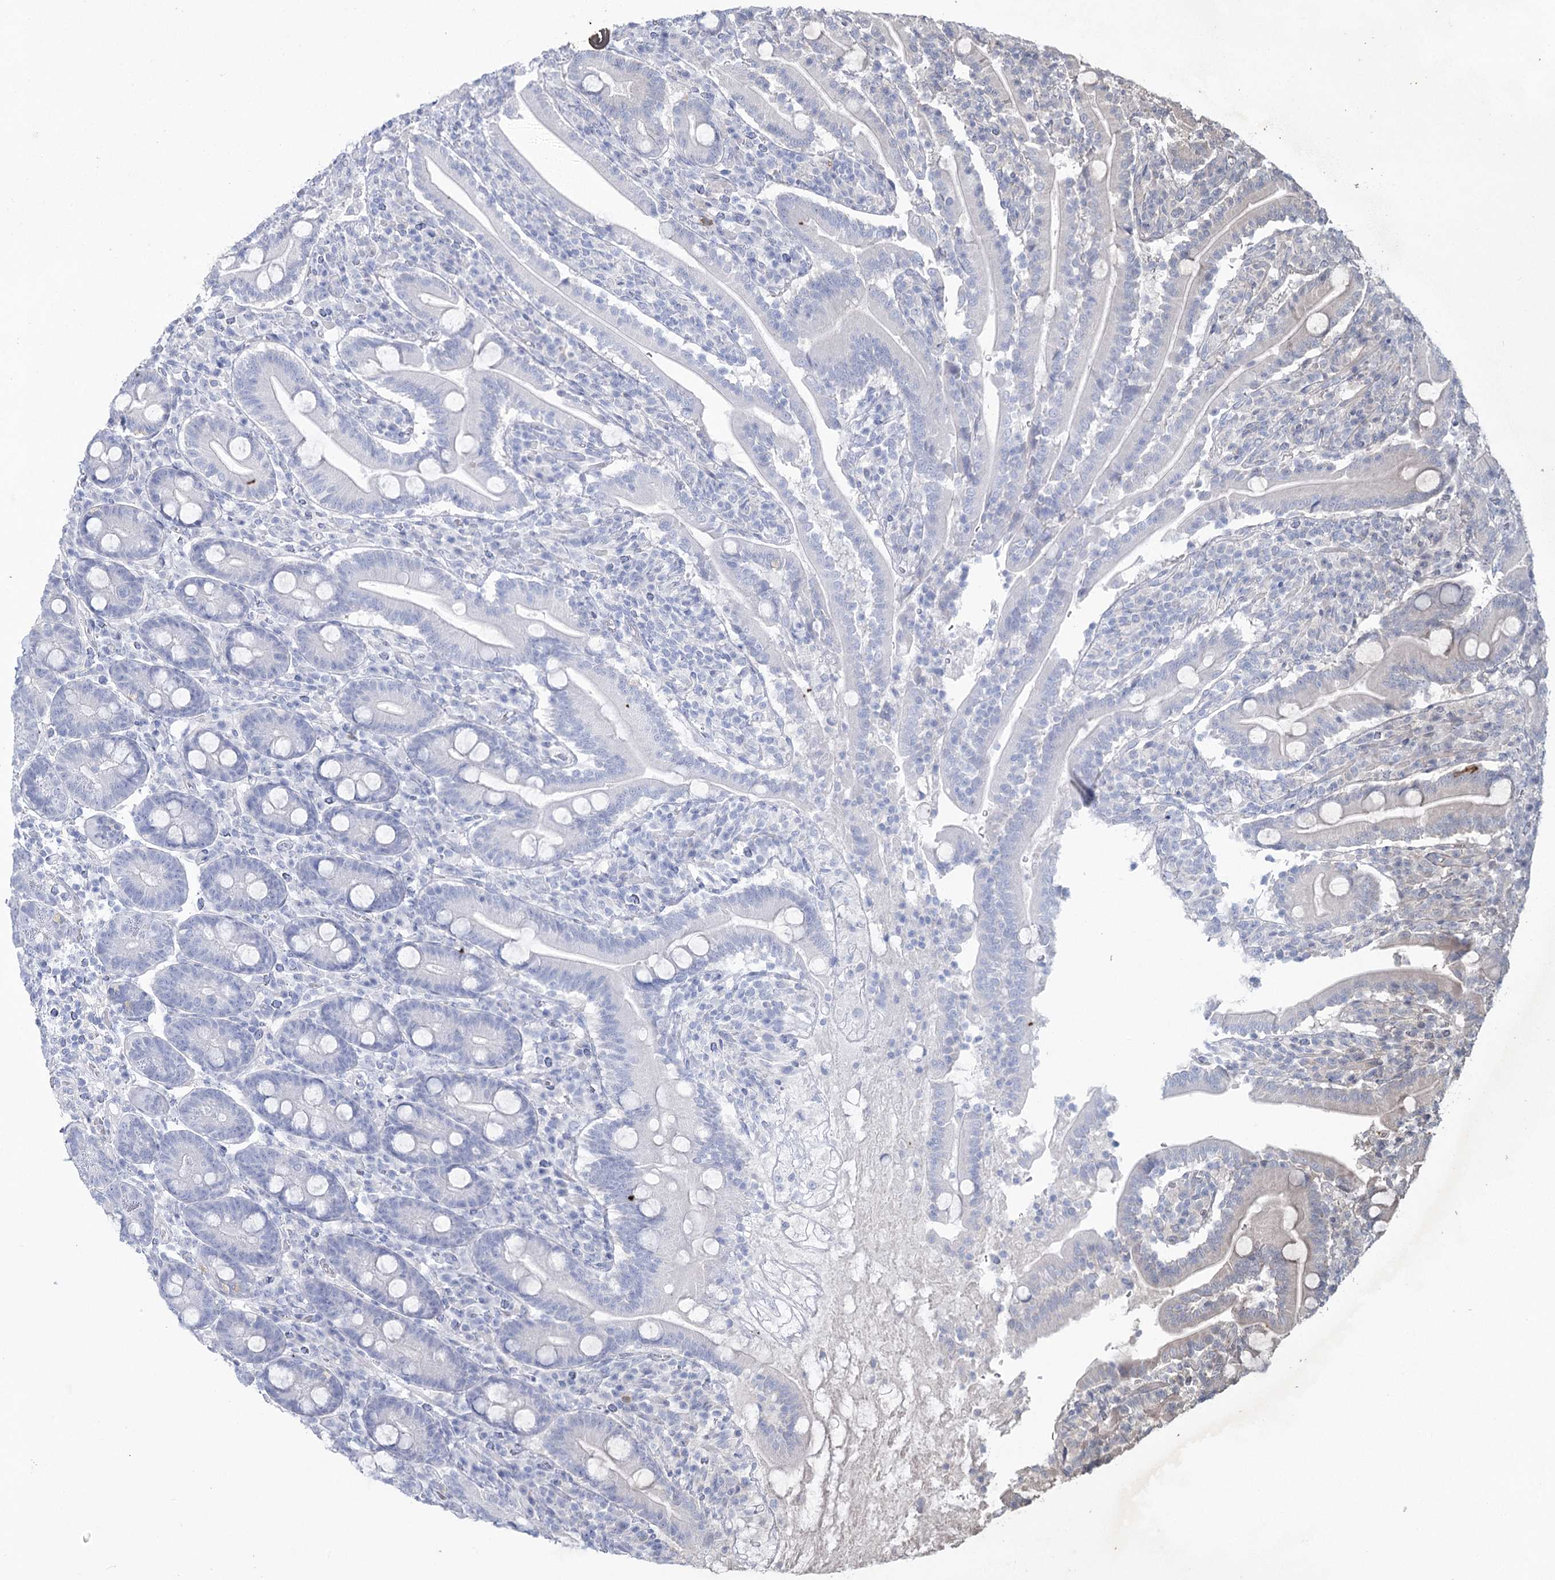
{"staining": {"intensity": "negative", "quantity": "none", "location": "none"}, "tissue": "duodenum", "cell_type": "Glandular cells", "image_type": "normal", "snomed": [{"axis": "morphology", "description": "Normal tissue, NOS"}, {"axis": "topography", "description": "Duodenum"}], "caption": "Normal duodenum was stained to show a protein in brown. There is no significant staining in glandular cells. (Stains: DAB (3,3'-diaminobenzidine) immunohistochemistry with hematoxylin counter stain, Microscopy: brightfield microscopy at high magnification).", "gene": "CCDC88A", "patient": {"sex": "male", "age": 35}}